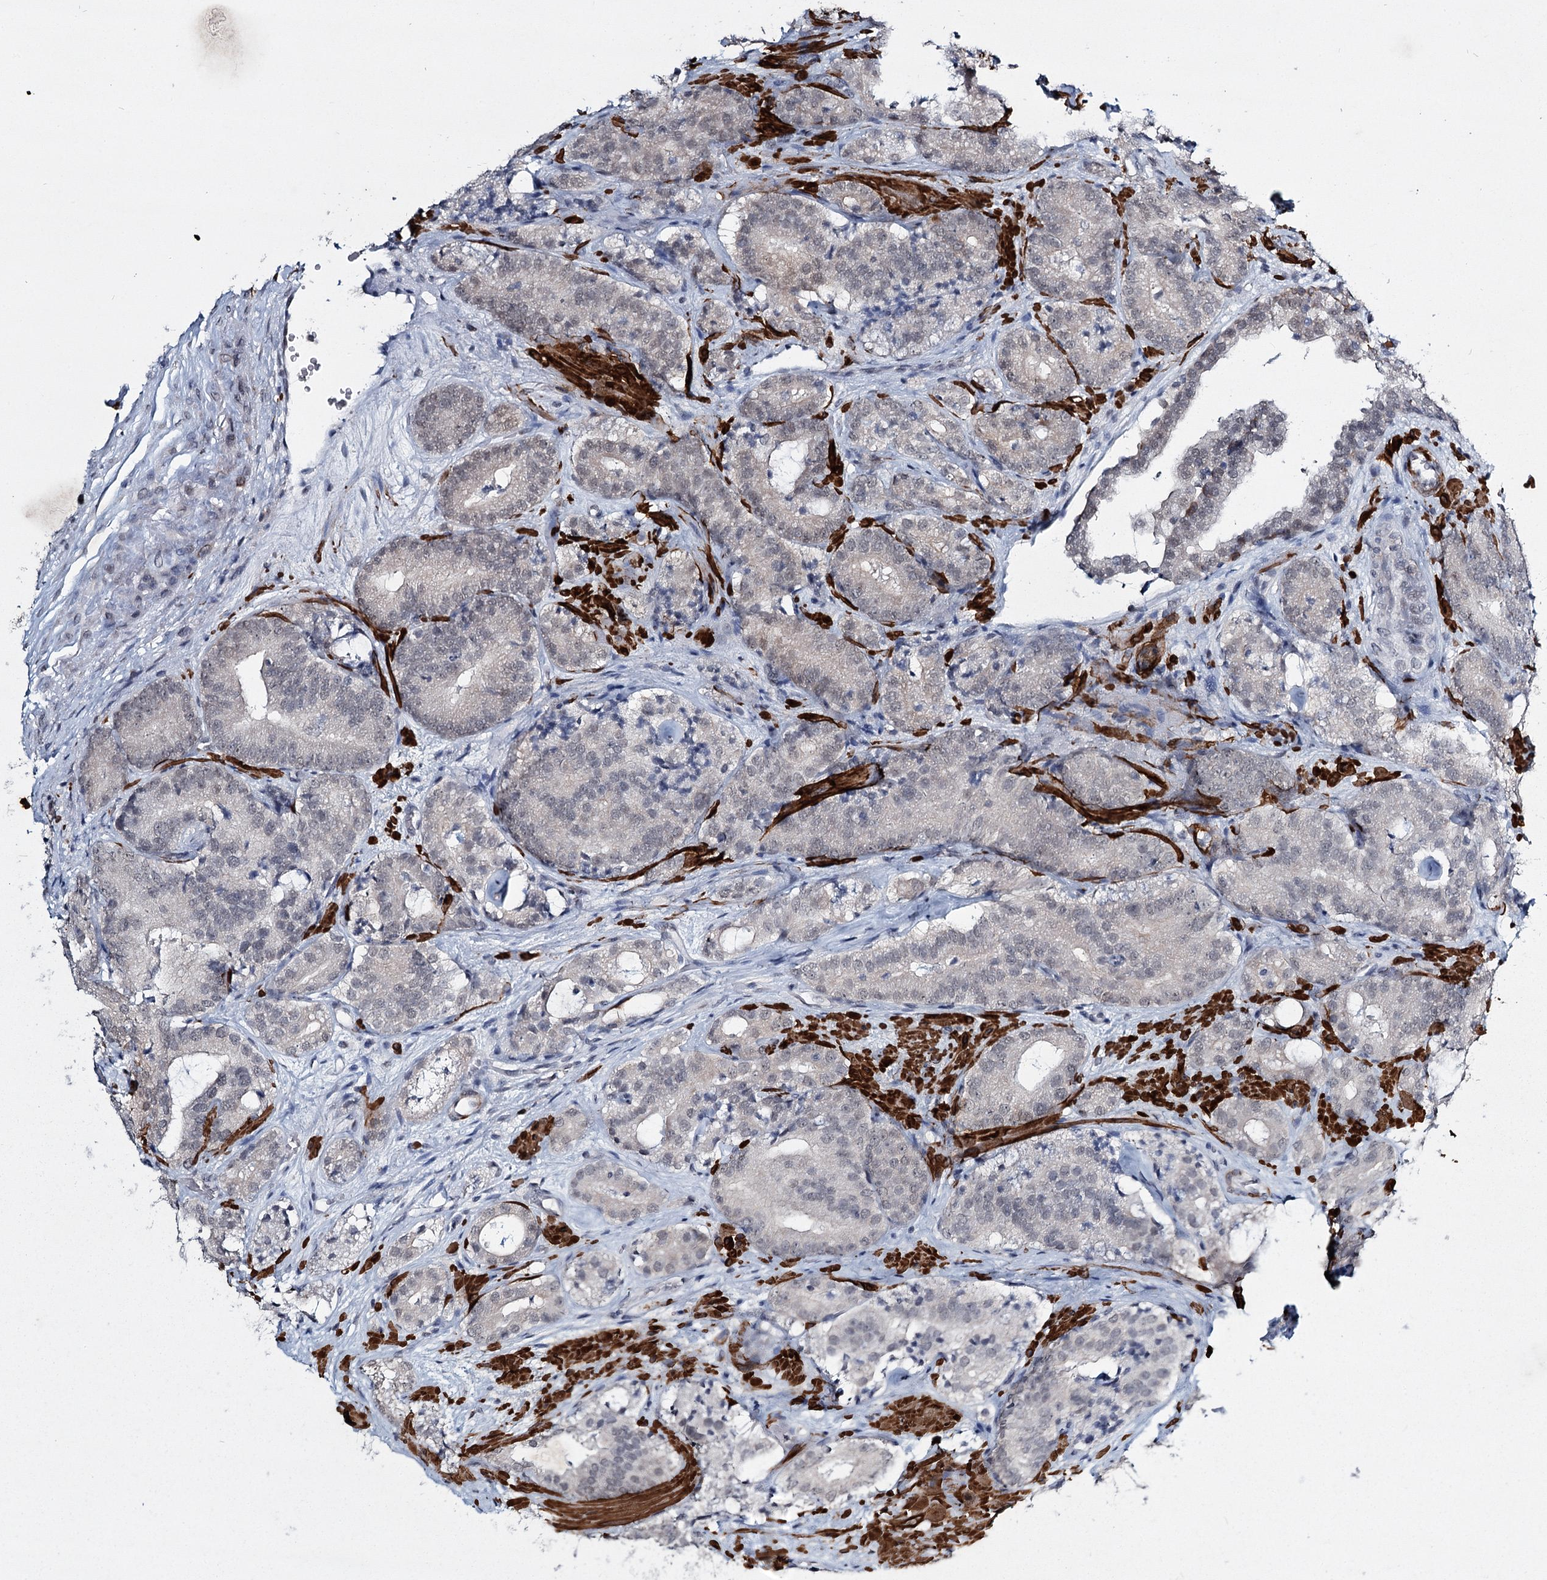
{"staining": {"intensity": "negative", "quantity": "none", "location": "none"}, "tissue": "prostate cancer", "cell_type": "Tumor cells", "image_type": "cancer", "snomed": [{"axis": "morphology", "description": "Adenocarcinoma, High grade"}, {"axis": "topography", "description": "Prostate"}], "caption": "DAB (3,3'-diaminobenzidine) immunohistochemical staining of high-grade adenocarcinoma (prostate) displays no significant staining in tumor cells.", "gene": "TMEM70", "patient": {"sex": "male", "age": 57}}